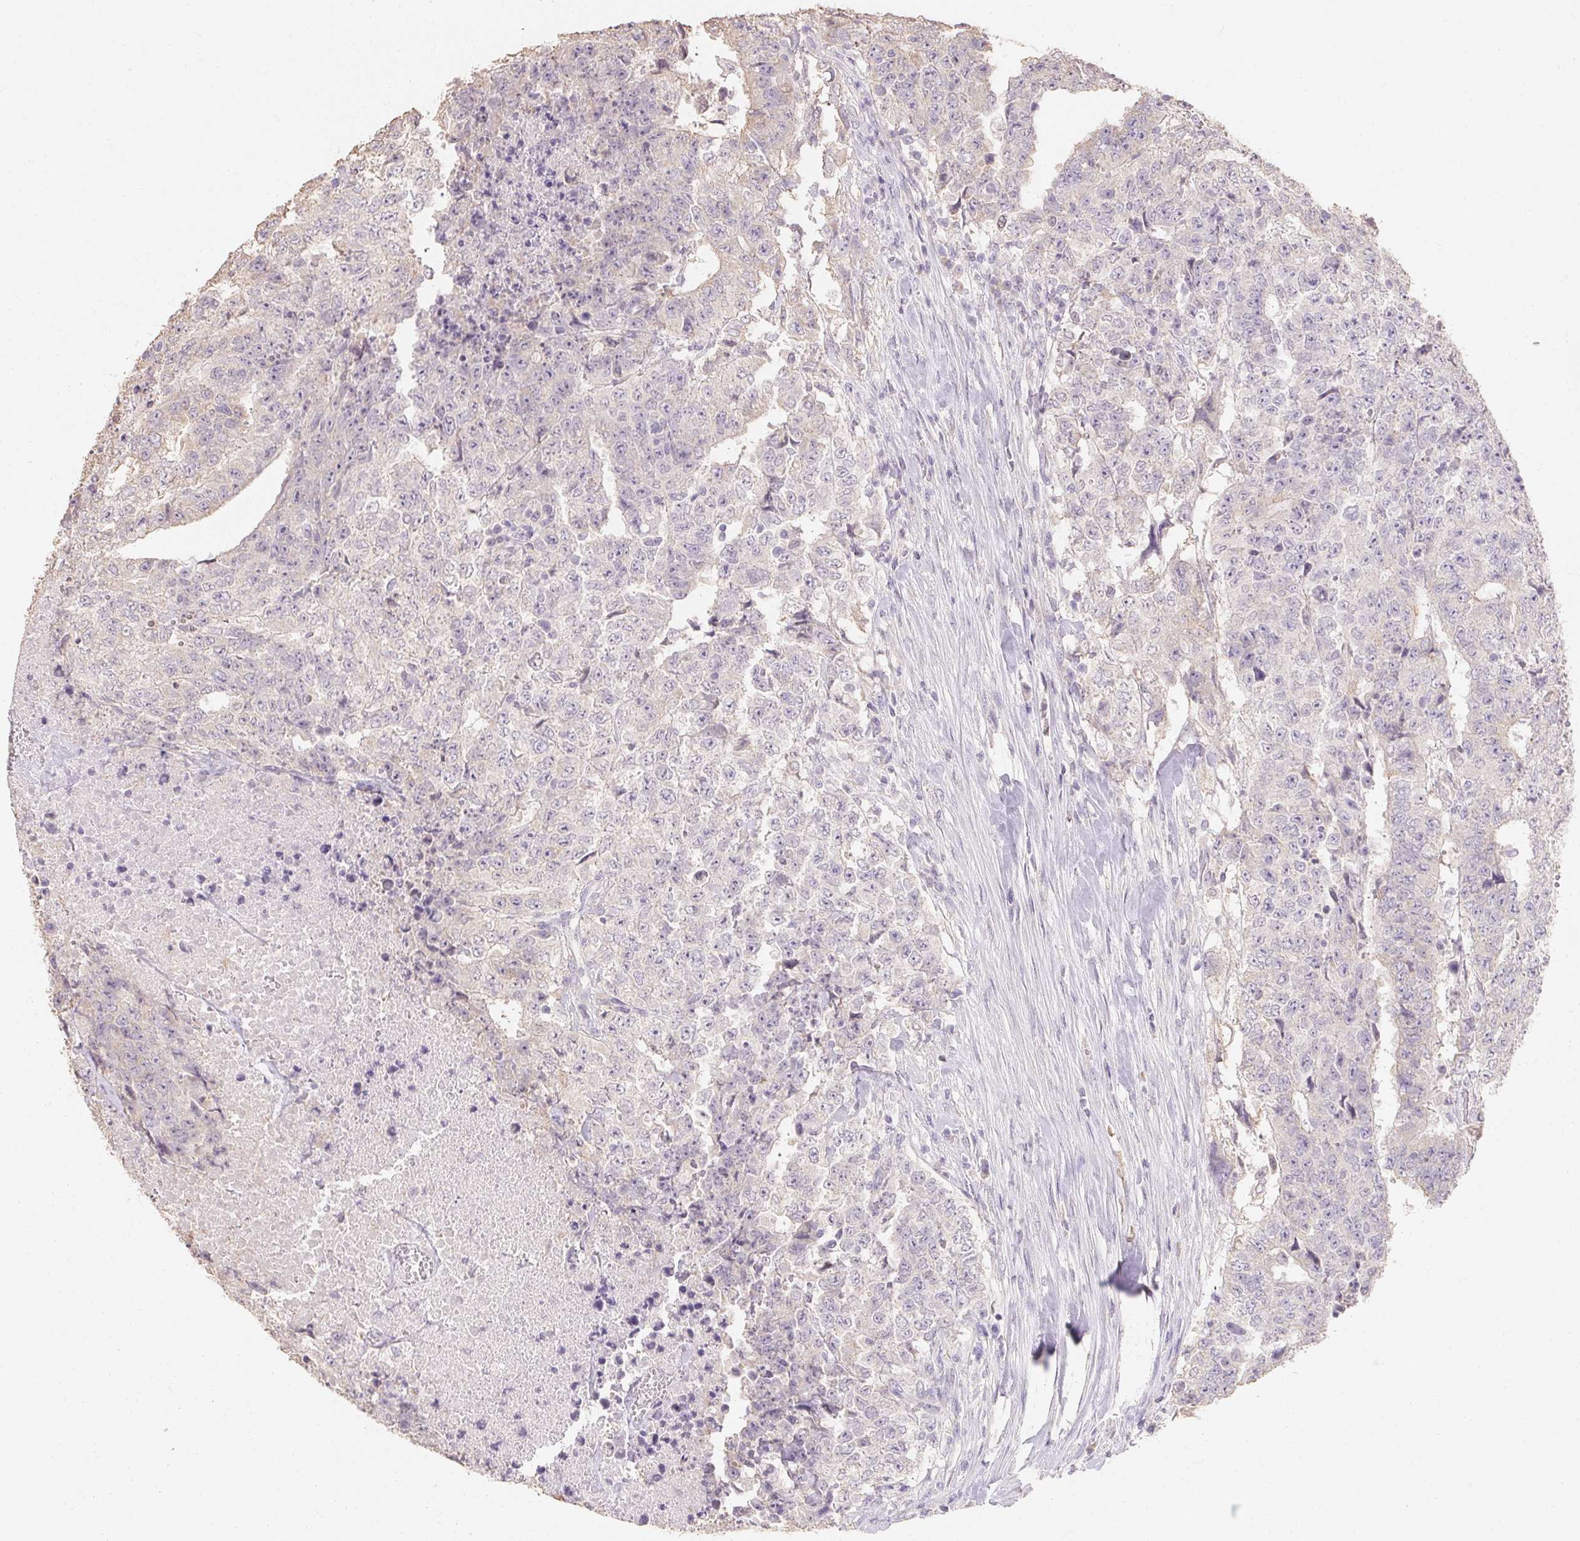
{"staining": {"intensity": "weak", "quantity": "<25%", "location": "cytoplasmic/membranous"}, "tissue": "testis cancer", "cell_type": "Tumor cells", "image_type": "cancer", "snomed": [{"axis": "morphology", "description": "Carcinoma, Embryonal, NOS"}, {"axis": "topography", "description": "Testis"}], "caption": "DAB (3,3'-diaminobenzidine) immunohistochemical staining of human testis embryonal carcinoma displays no significant staining in tumor cells. (DAB (3,3'-diaminobenzidine) immunohistochemistry, high magnification).", "gene": "MAP7D2", "patient": {"sex": "male", "age": 24}}